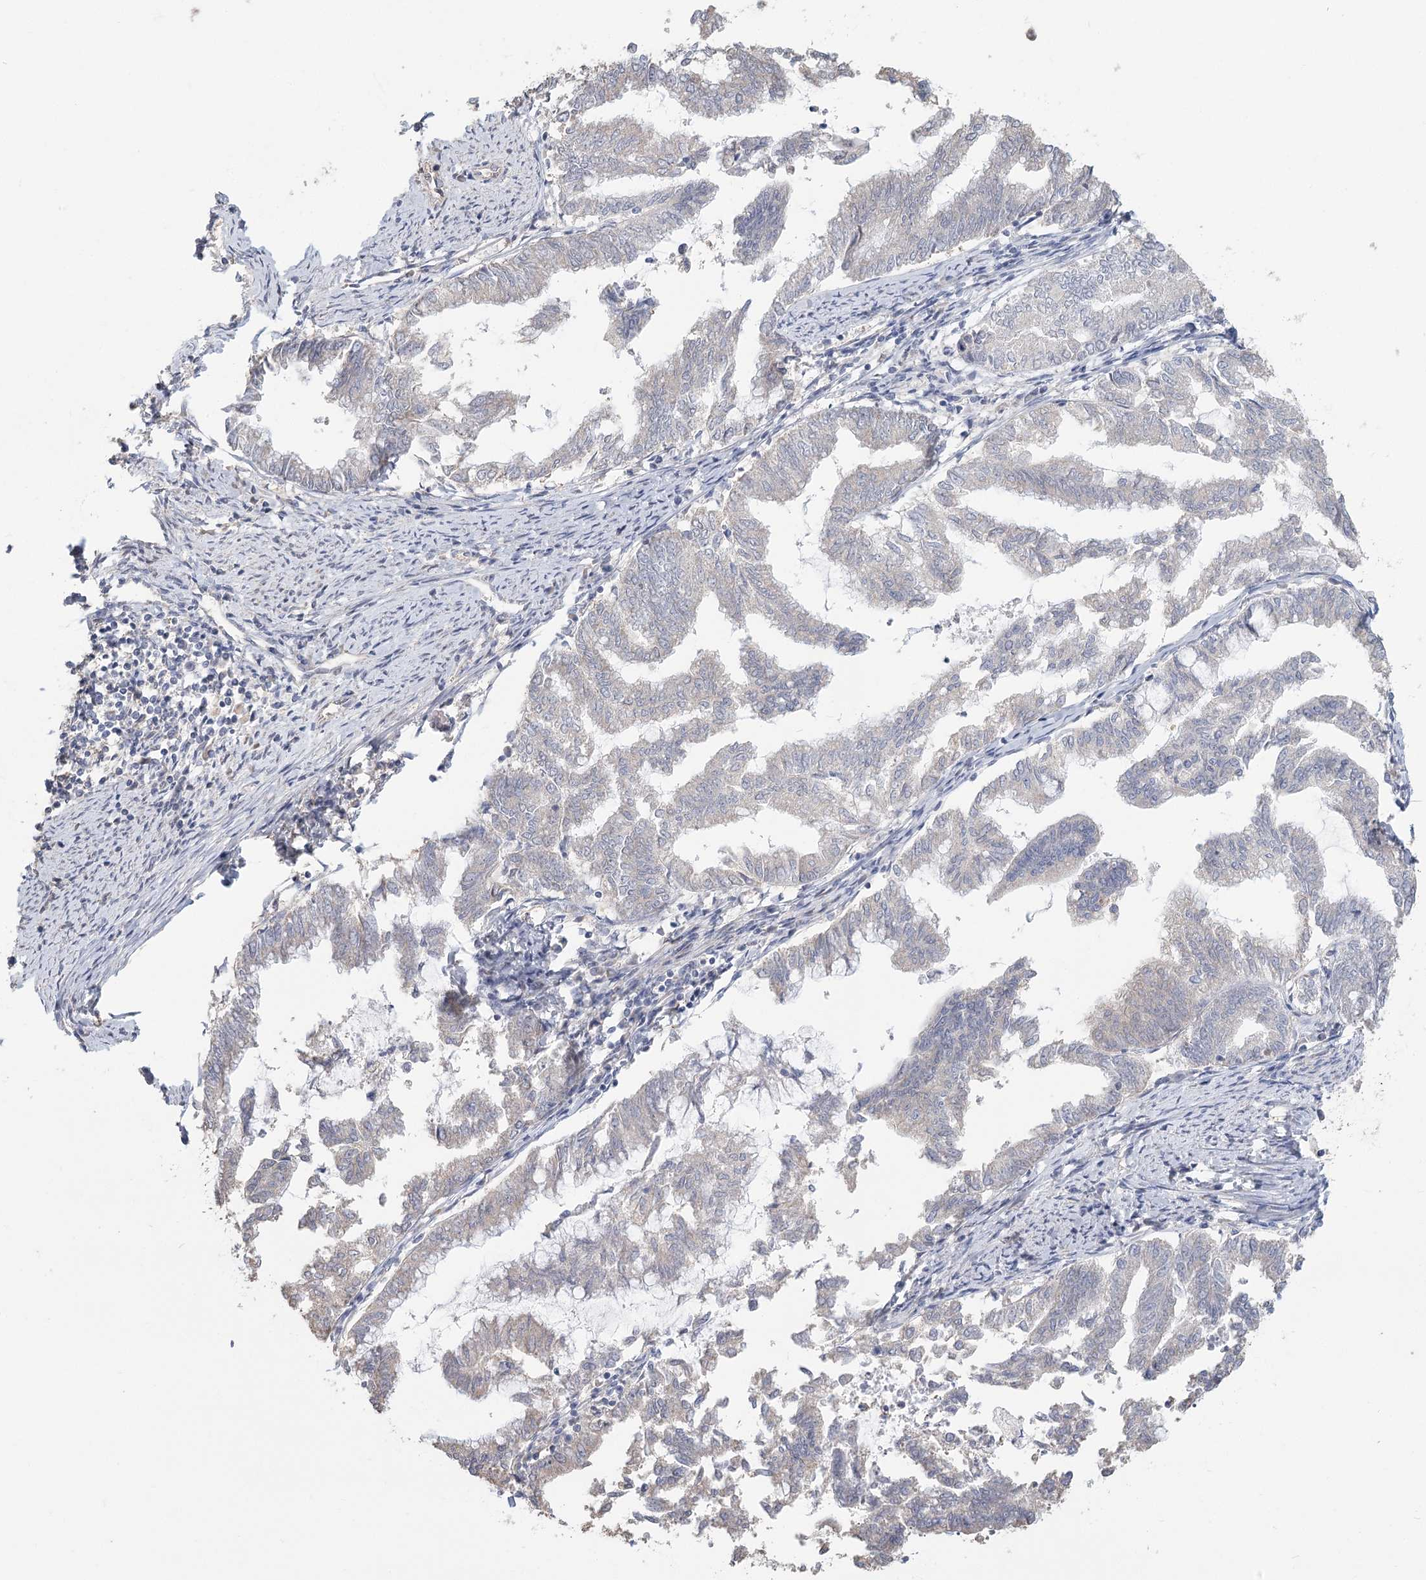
{"staining": {"intensity": "negative", "quantity": "none", "location": "none"}, "tissue": "endometrial cancer", "cell_type": "Tumor cells", "image_type": "cancer", "snomed": [{"axis": "morphology", "description": "Adenocarcinoma, NOS"}, {"axis": "topography", "description": "Endometrium"}], "caption": "DAB (3,3'-diaminobenzidine) immunohistochemical staining of adenocarcinoma (endometrial) demonstrates no significant staining in tumor cells.", "gene": "CNTLN", "patient": {"sex": "female", "age": 79}}